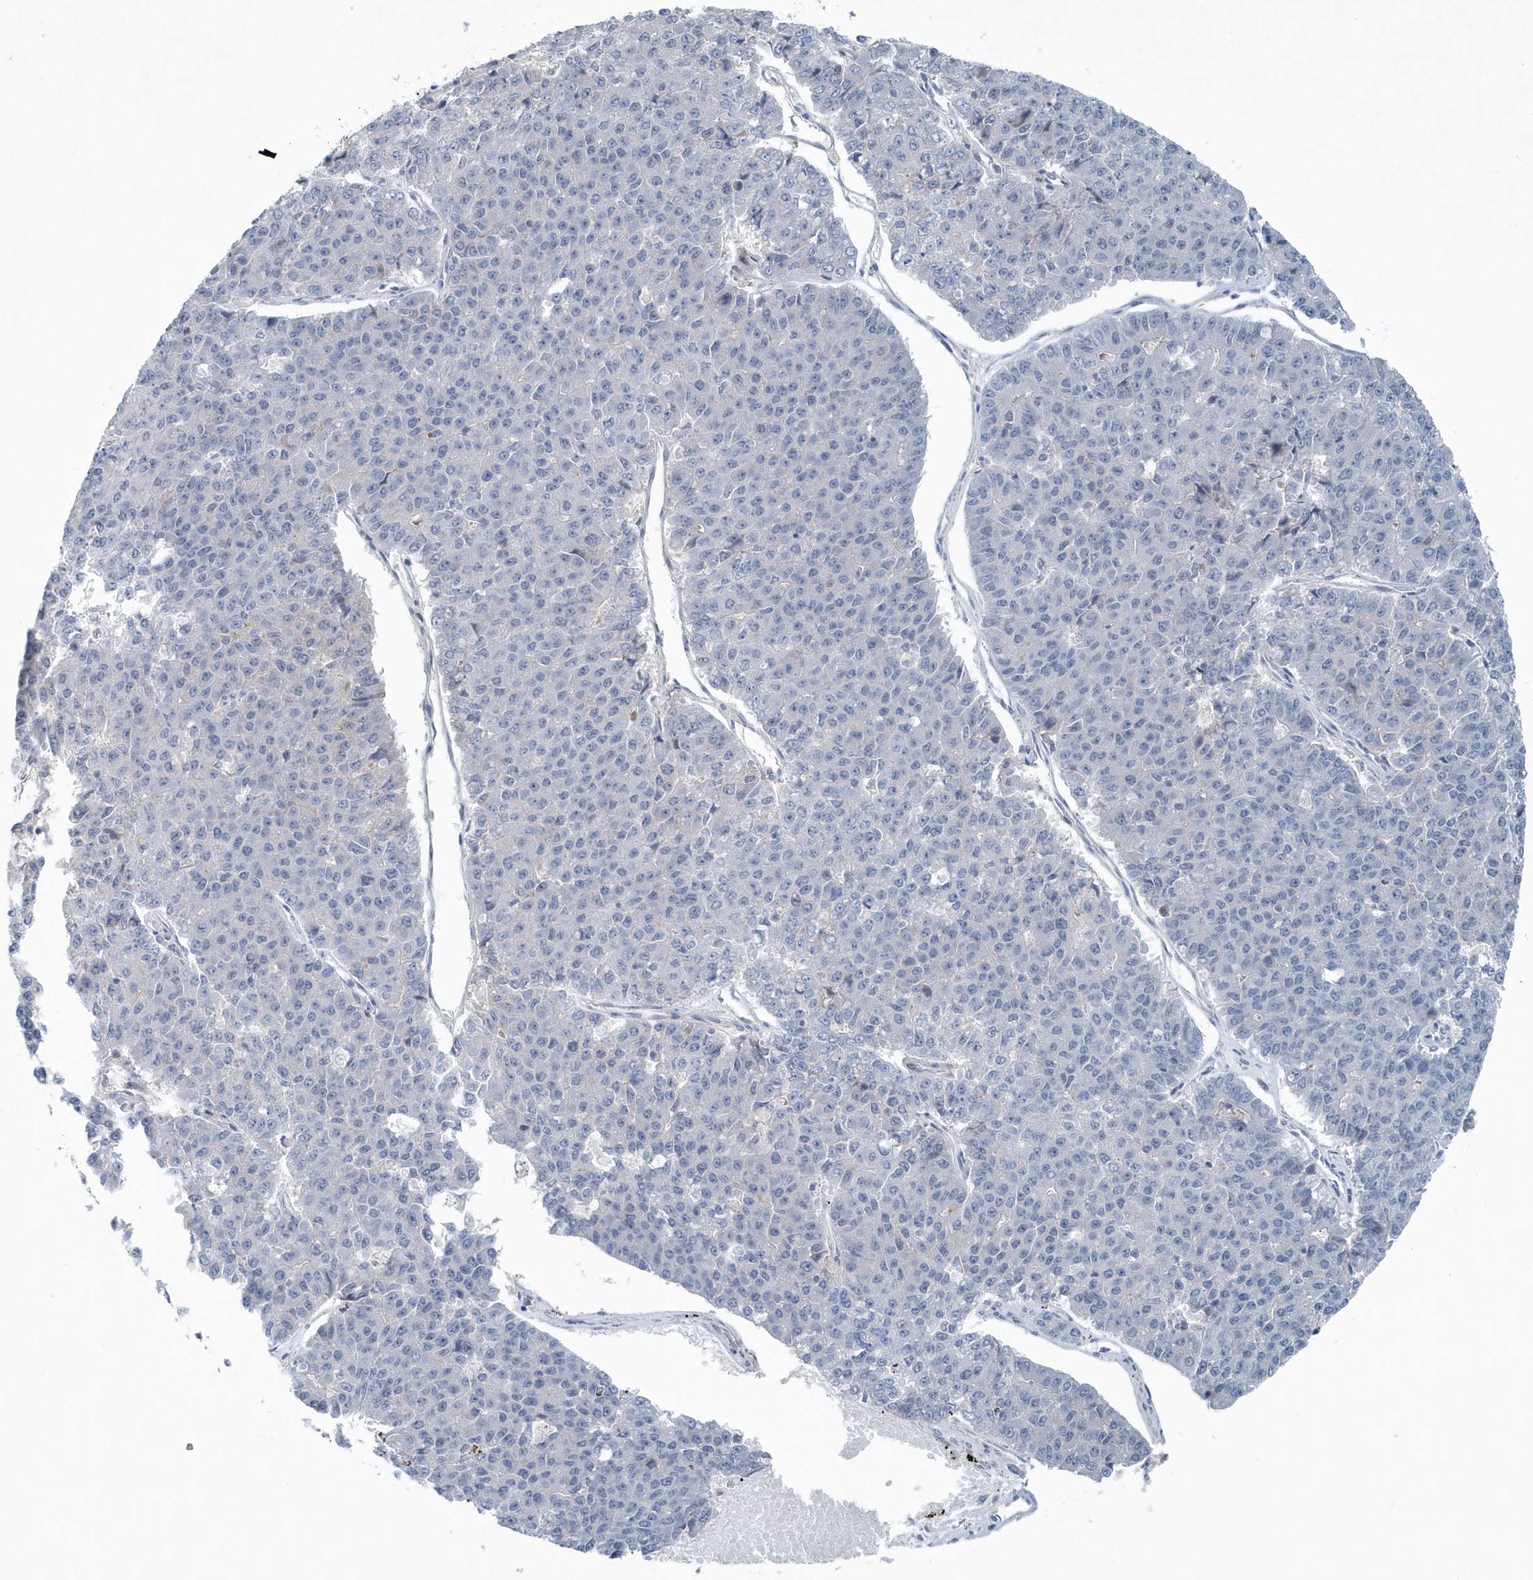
{"staining": {"intensity": "negative", "quantity": "none", "location": "none"}, "tissue": "pancreatic cancer", "cell_type": "Tumor cells", "image_type": "cancer", "snomed": [{"axis": "morphology", "description": "Adenocarcinoma, NOS"}, {"axis": "topography", "description": "Pancreas"}], "caption": "High power microscopy photomicrograph of an immunohistochemistry (IHC) histopathology image of pancreatic cancer (adenocarcinoma), revealing no significant expression in tumor cells.", "gene": "MCC", "patient": {"sex": "male", "age": 50}}